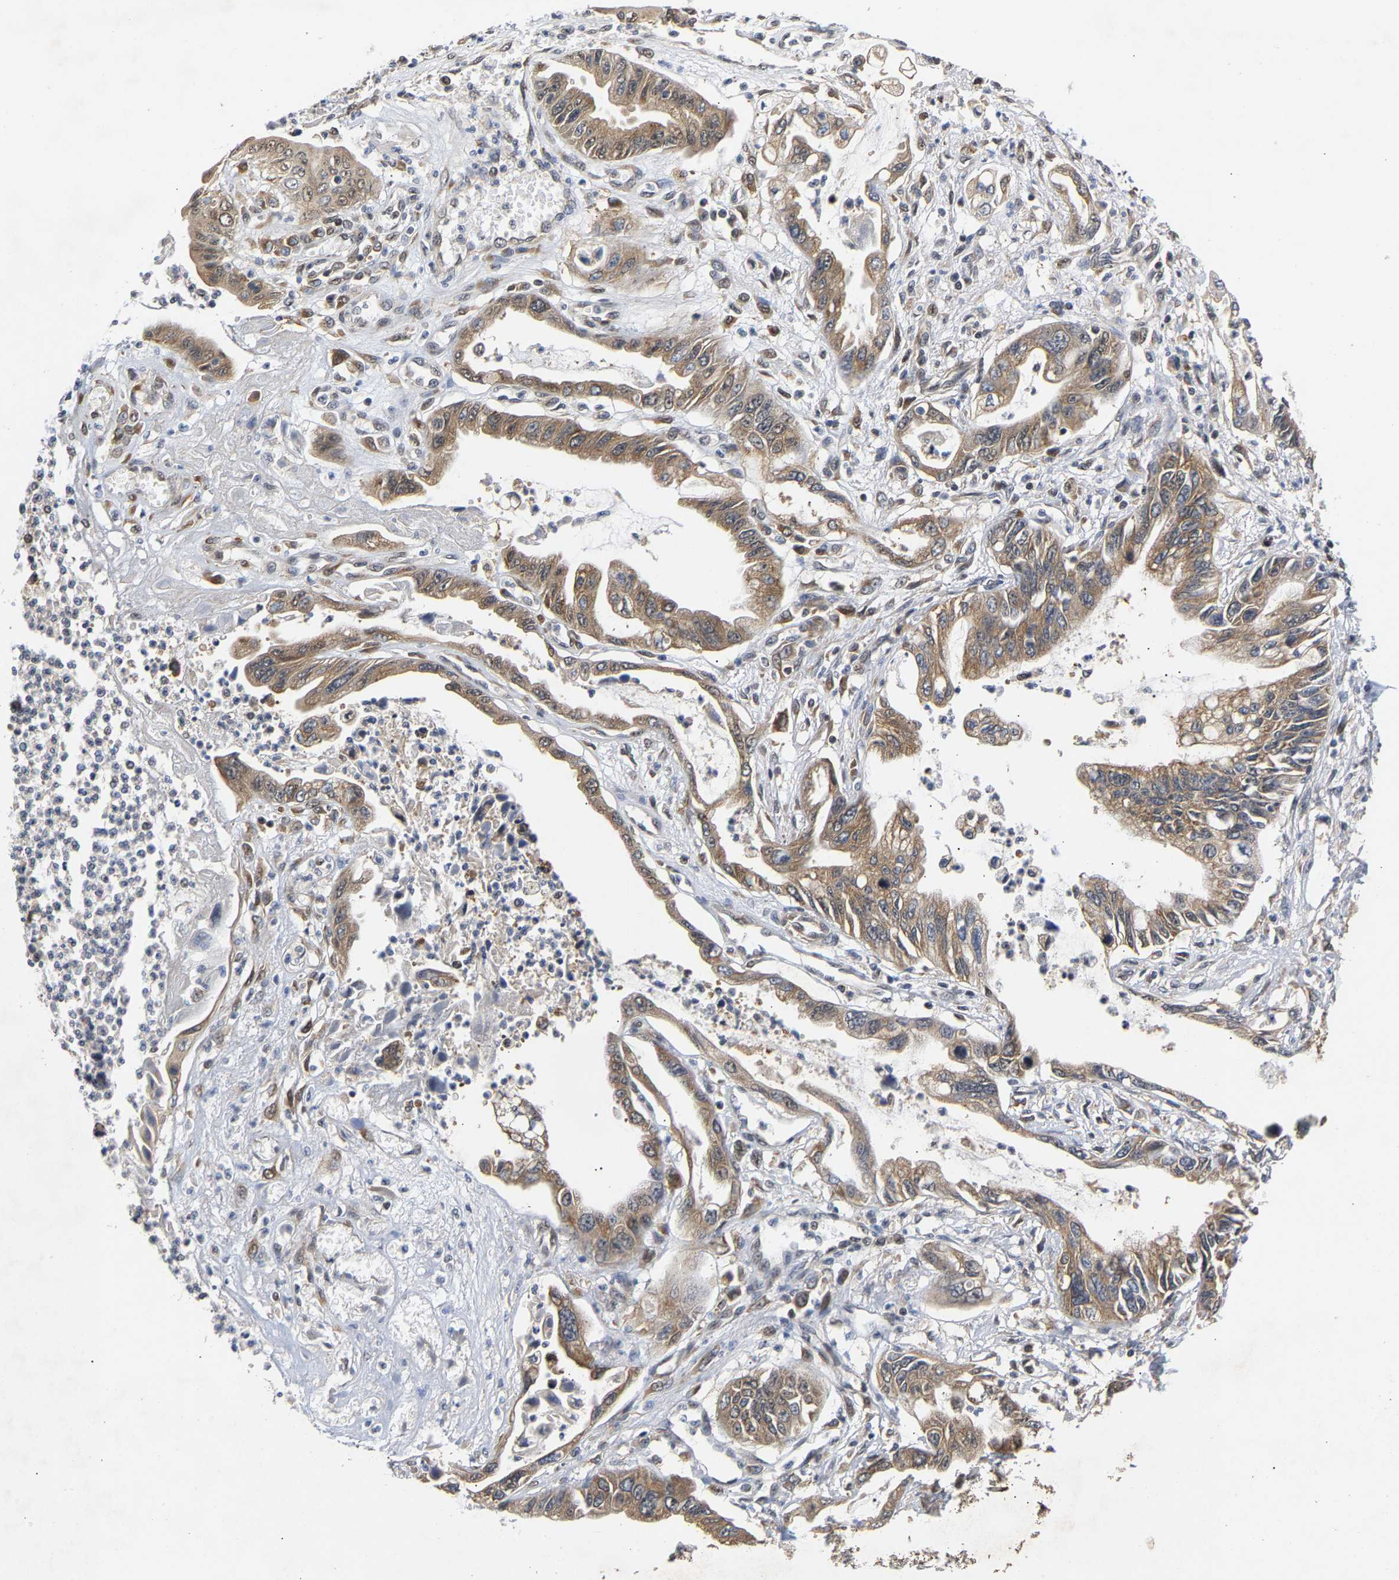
{"staining": {"intensity": "moderate", "quantity": ">75%", "location": "cytoplasmic/membranous"}, "tissue": "pancreatic cancer", "cell_type": "Tumor cells", "image_type": "cancer", "snomed": [{"axis": "morphology", "description": "Adenocarcinoma, NOS"}, {"axis": "topography", "description": "Pancreas"}], "caption": "Protein analysis of pancreatic cancer tissue displays moderate cytoplasmic/membranous expression in about >75% of tumor cells.", "gene": "CLIP2", "patient": {"sex": "male", "age": 56}}